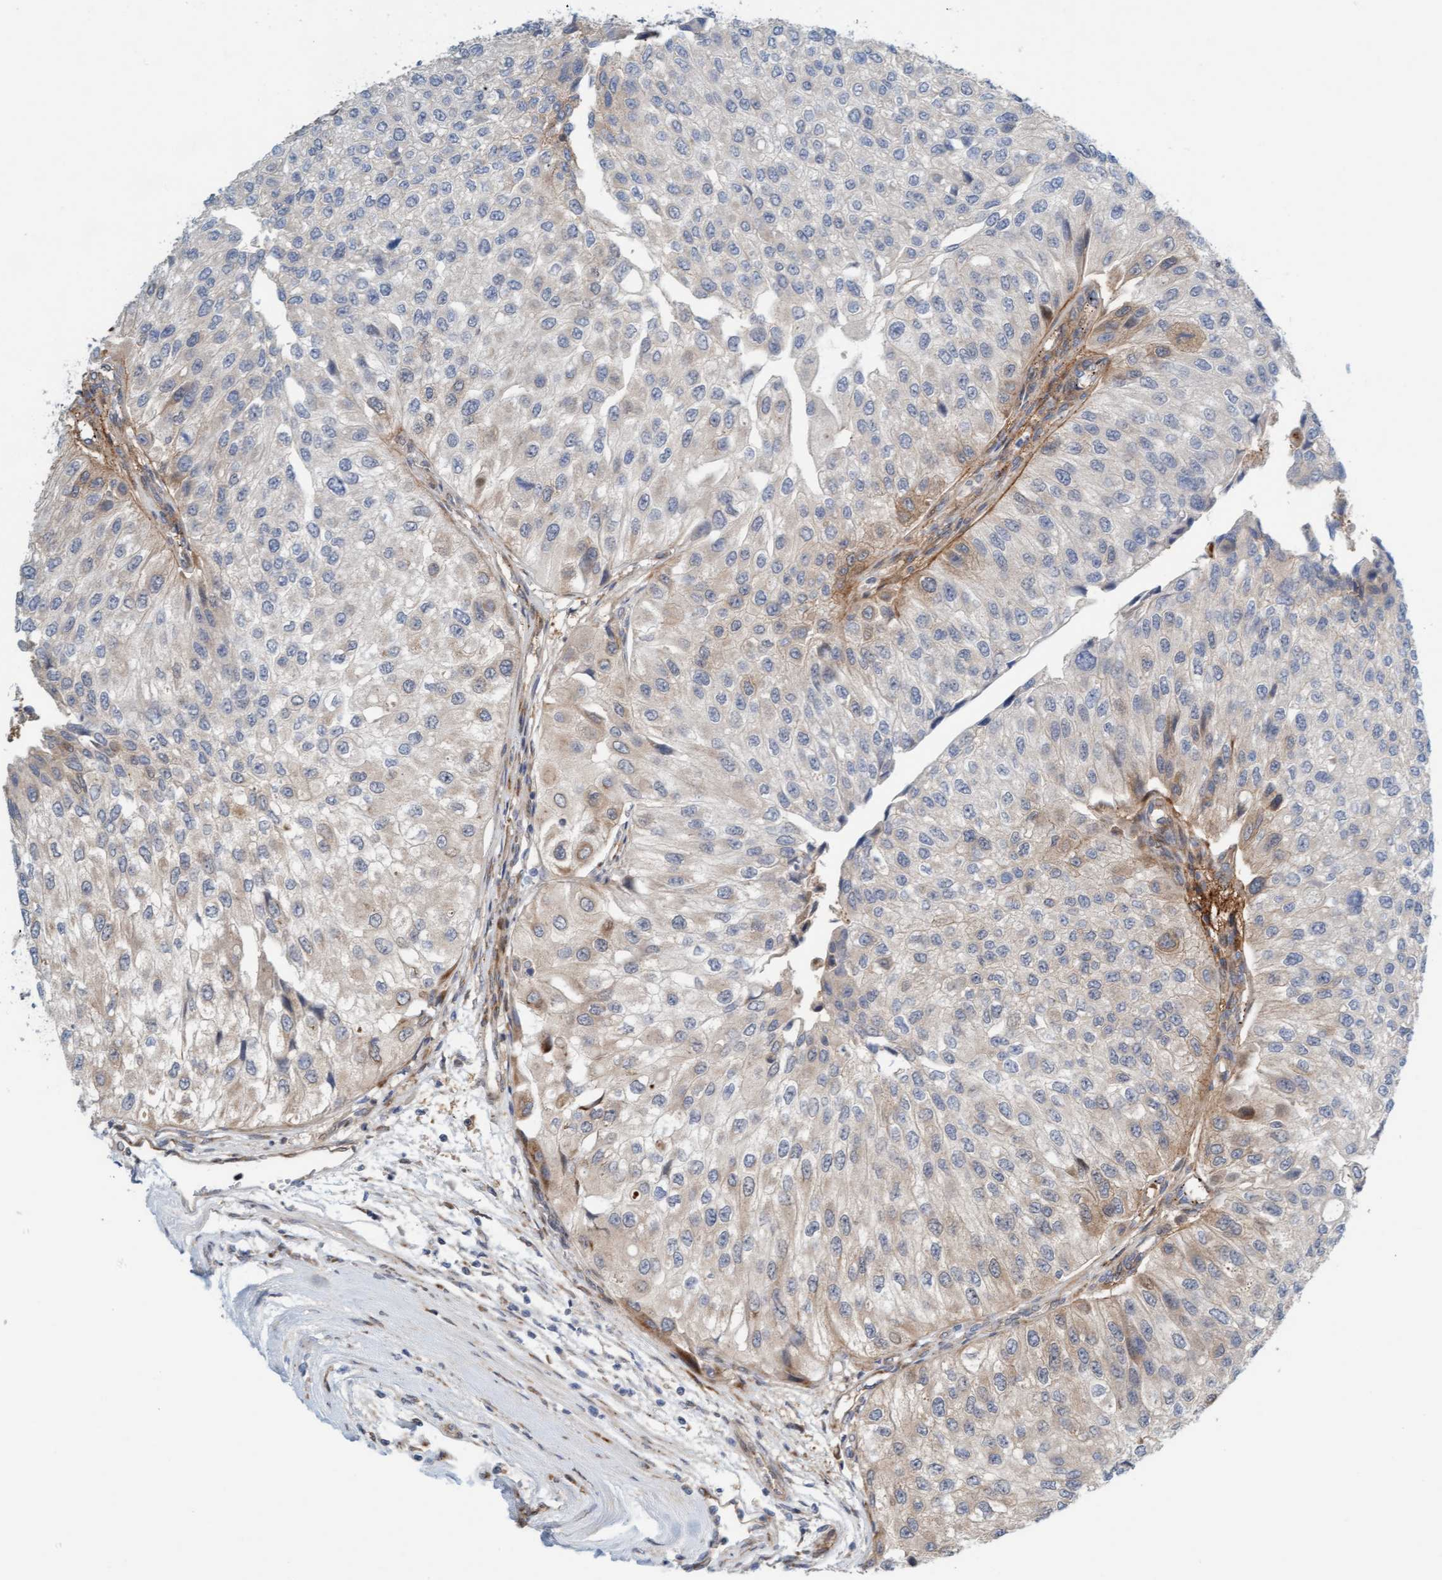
{"staining": {"intensity": "weak", "quantity": "<25%", "location": "cytoplasmic/membranous"}, "tissue": "urothelial cancer", "cell_type": "Tumor cells", "image_type": "cancer", "snomed": [{"axis": "morphology", "description": "Urothelial carcinoma, High grade"}, {"axis": "topography", "description": "Kidney"}, {"axis": "topography", "description": "Urinary bladder"}], "caption": "The immunohistochemistry (IHC) photomicrograph has no significant positivity in tumor cells of urothelial carcinoma (high-grade) tissue.", "gene": "EIF4EBP1", "patient": {"sex": "male", "age": 77}}